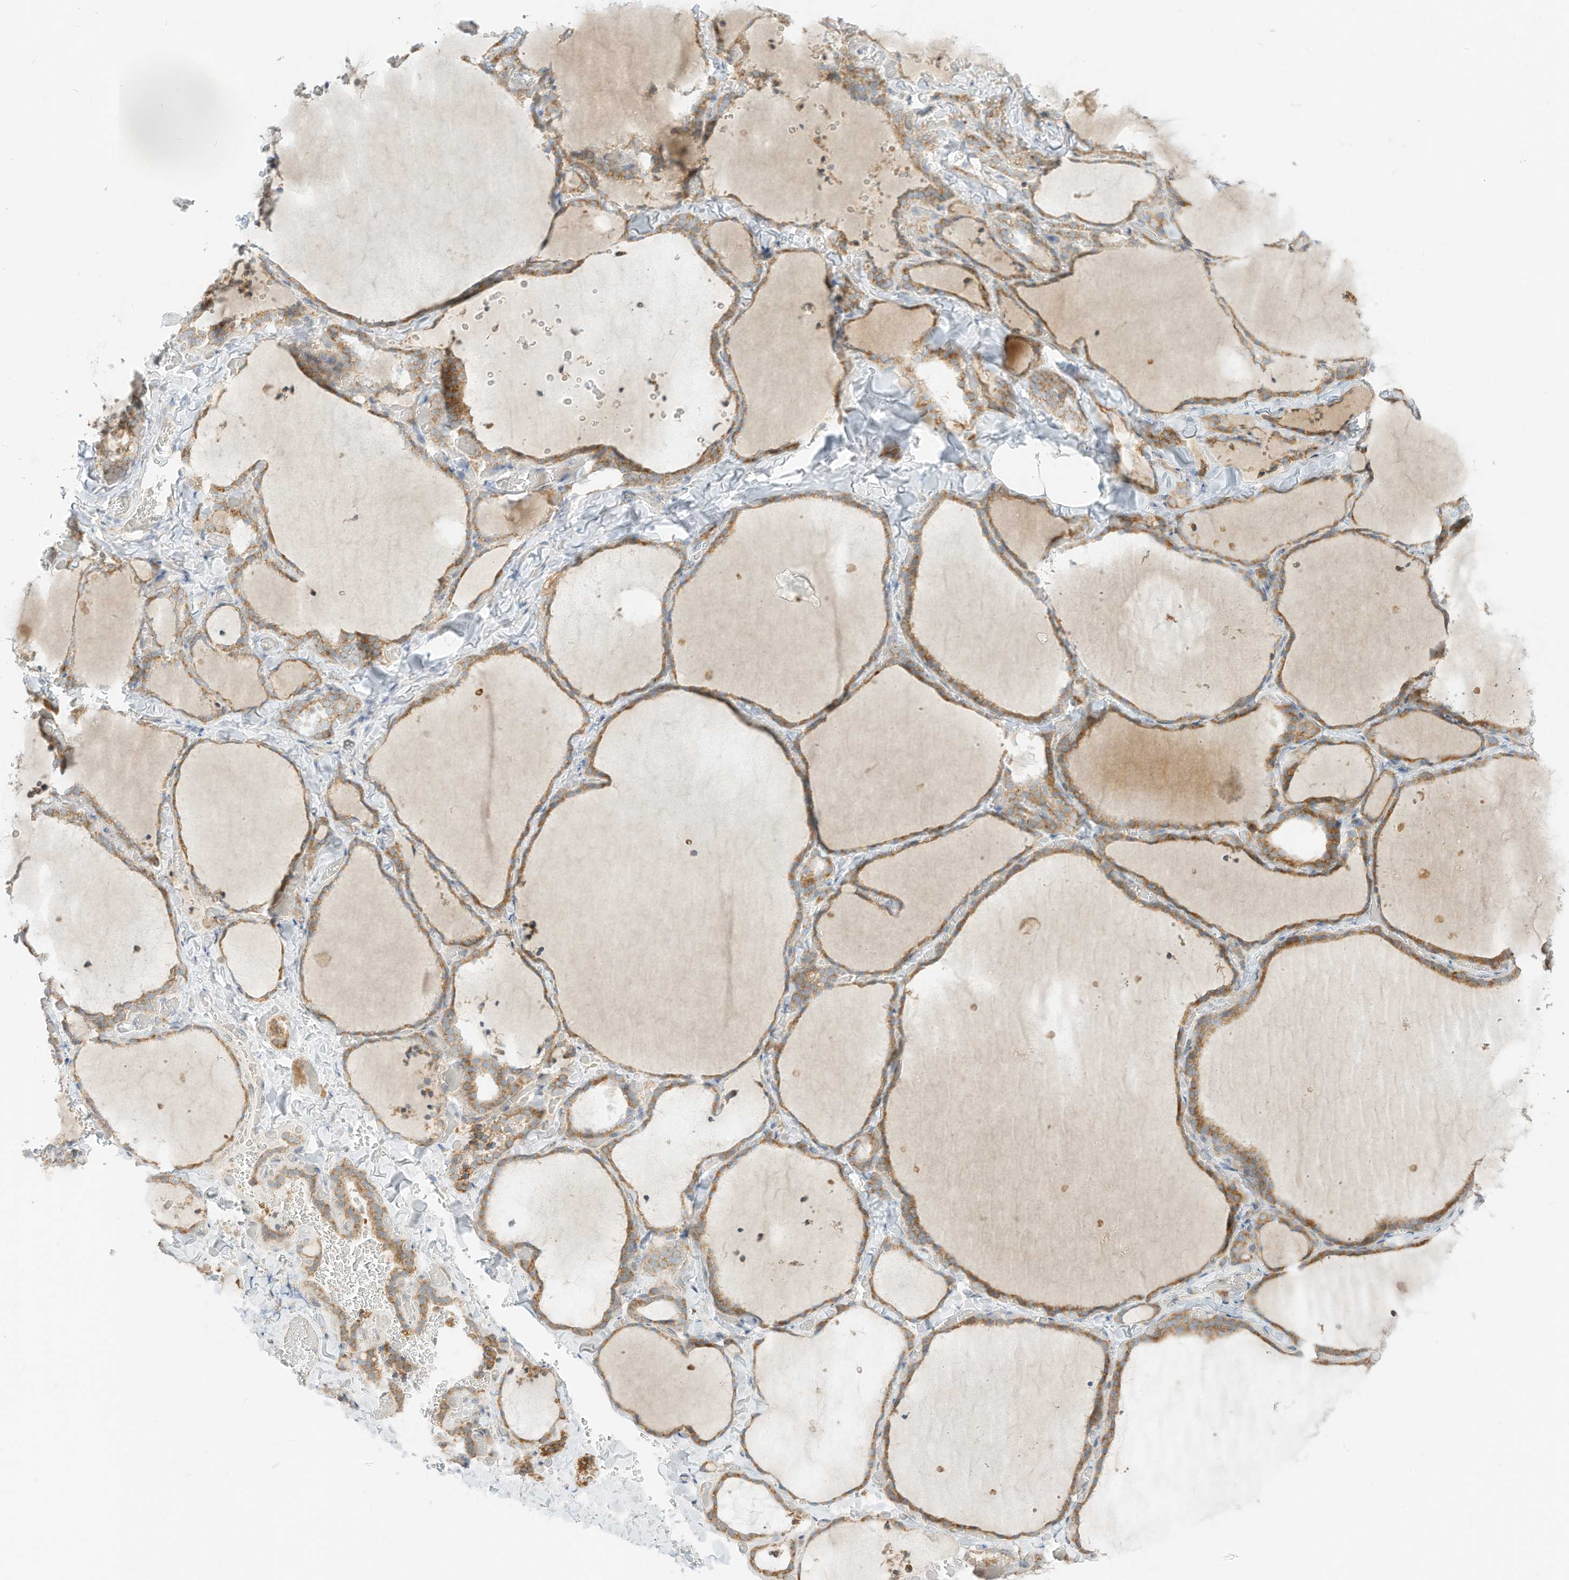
{"staining": {"intensity": "moderate", "quantity": ">75%", "location": "cytoplasmic/membranous"}, "tissue": "thyroid gland", "cell_type": "Glandular cells", "image_type": "normal", "snomed": [{"axis": "morphology", "description": "Normal tissue, NOS"}, {"axis": "topography", "description": "Thyroid gland"}], "caption": "Glandular cells display moderate cytoplasmic/membranous staining in approximately >75% of cells in unremarkable thyroid gland.", "gene": "STT3A", "patient": {"sex": "female", "age": 22}}